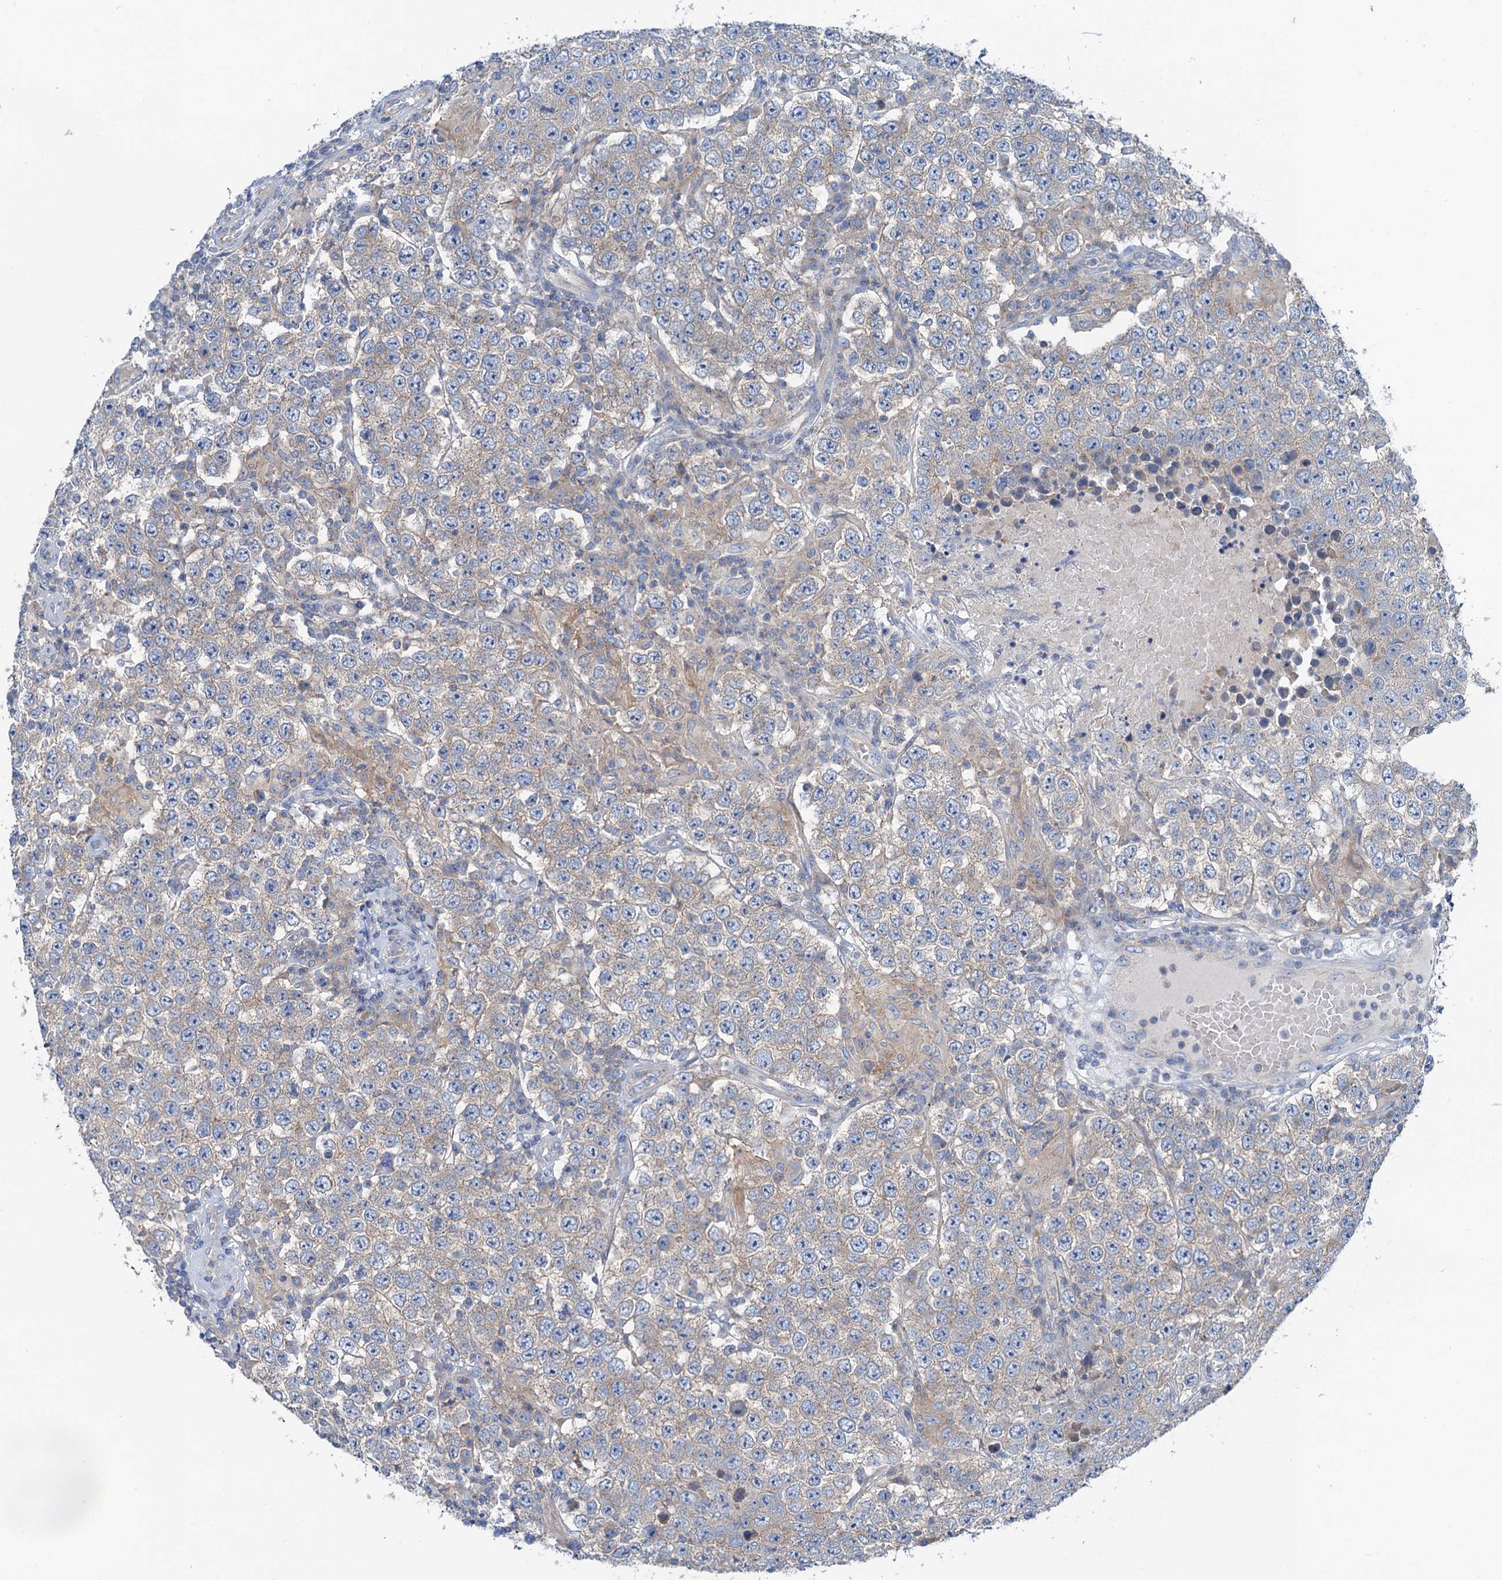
{"staining": {"intensity": "weak", "quantity": "25%-75%", "location": "cytoplasmic/membranous"}, "tissue": "testis cancer", "cell_type": "Tumor cells", "image_type": "cancer", "snomed": [{"axis": "morphology", "description": "Normal tissue, NOS"}, {"axis": "morphology", "description": "Urothelial carcinoma, High grade"}, {"axis": "morphology", "description": "Seminoma, NOS"}, {"axis": "morphology", "description": "Carcinoma, Embryonal, NOS"}, {"axis": "topography", "description": "Urinary bladder"}, {"axis": "topography", "description": "Testis"}], "caption": "Immunohistochemistry (IHC) image of neoplastic tissue: testis cancer stained using immunohistochemistry (IHC) displays low levels of weak protein expression localized specifically in the cytoplasmic/membranous of tumor cells, appearing as a cytoplasmic/membranous brown color.", "gene": "ANKRD26", "patient": {"sex": "male", "age": 41}}